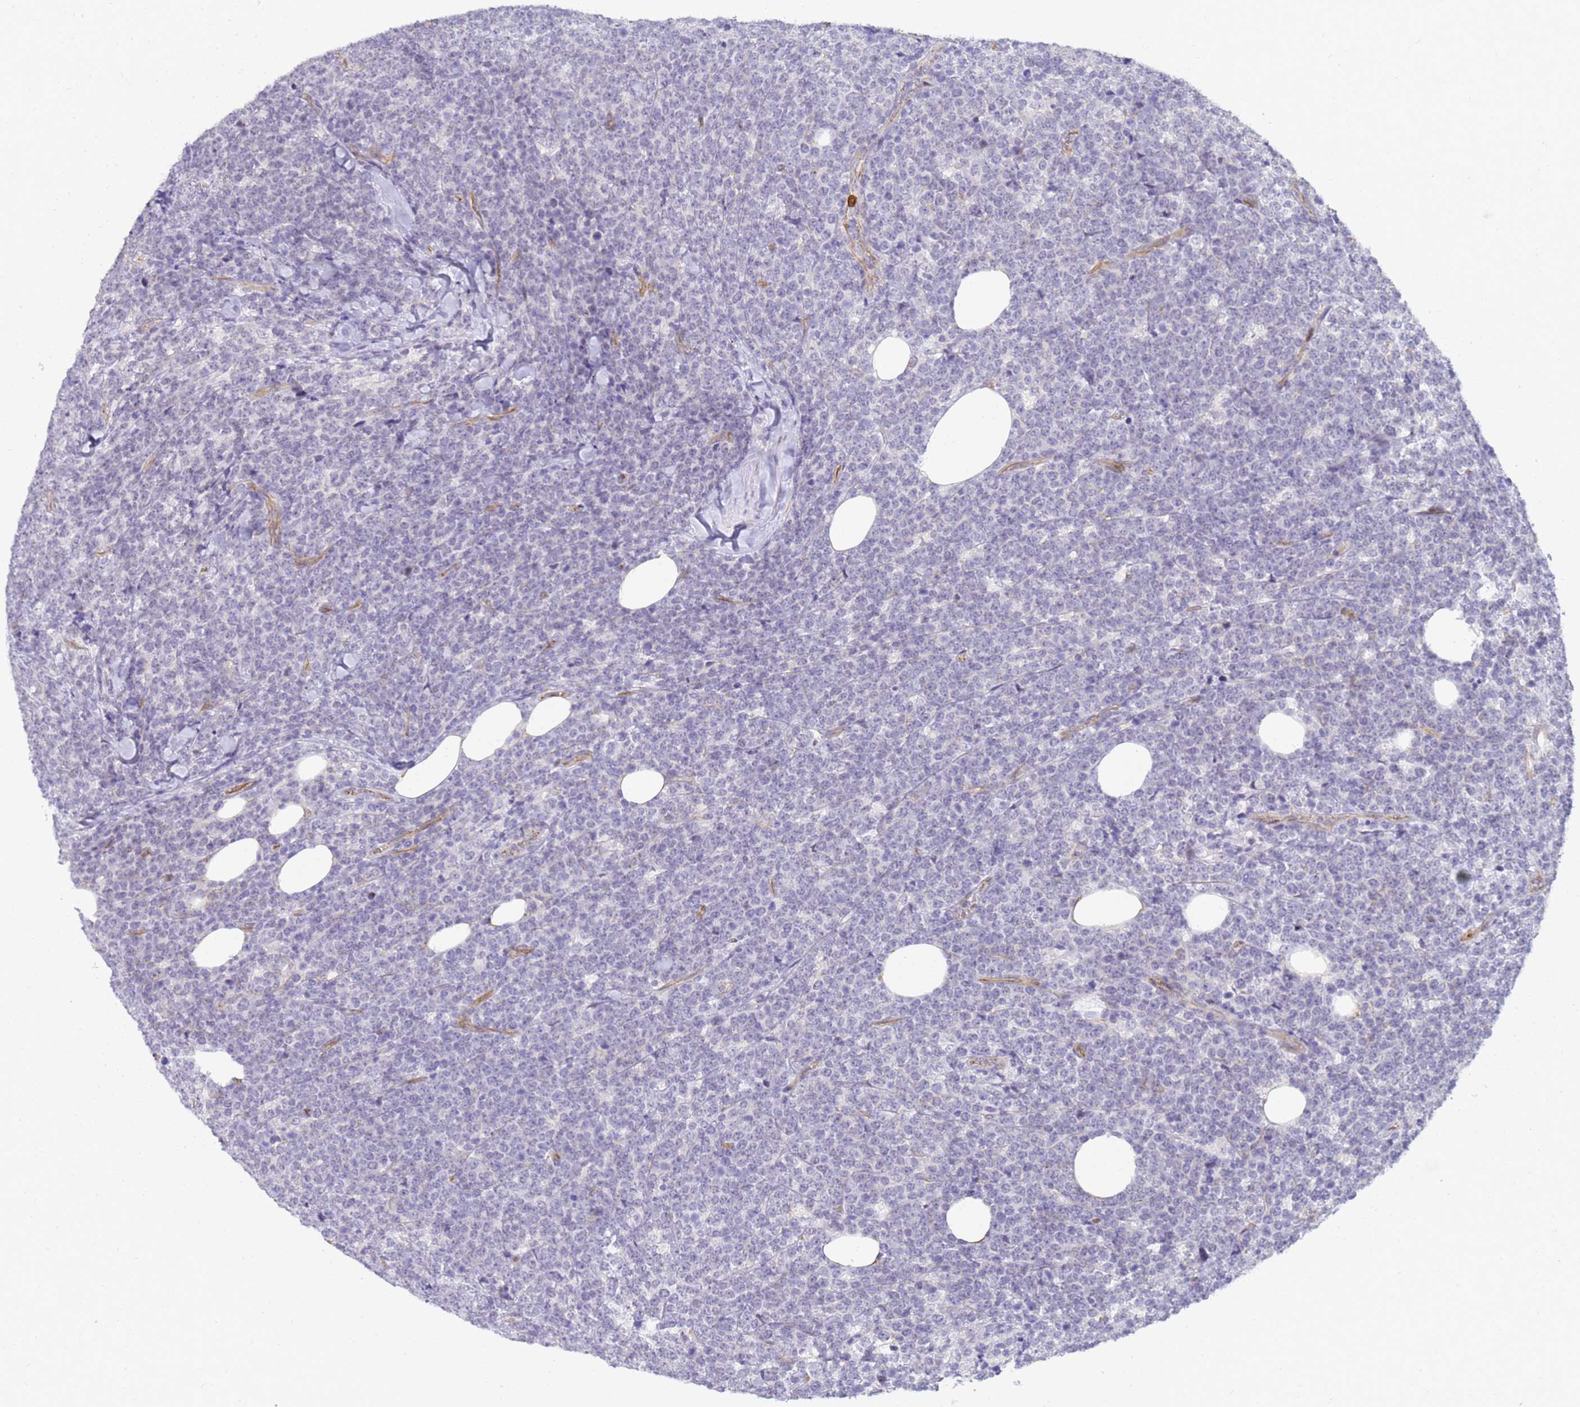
{"staining": {"intensity": "negative", "quantity": "none", "location": "none"}, "tissue": "lymphoma", "cell_type": "Tumor cells", "image_type": "cancer", "snomed": [{"axis": "morphology", "description": "Malignant lymphoma, non-Hodgkin's type, High grade"}, {"axis": "topography", "description": "Small intestine"}], "caption": "Immunohistochemical staining of lymphoma exhibits no significant expression in tumor cells.", "gene": "GON4L", "patient": {"sex": "male", "age": 8}}